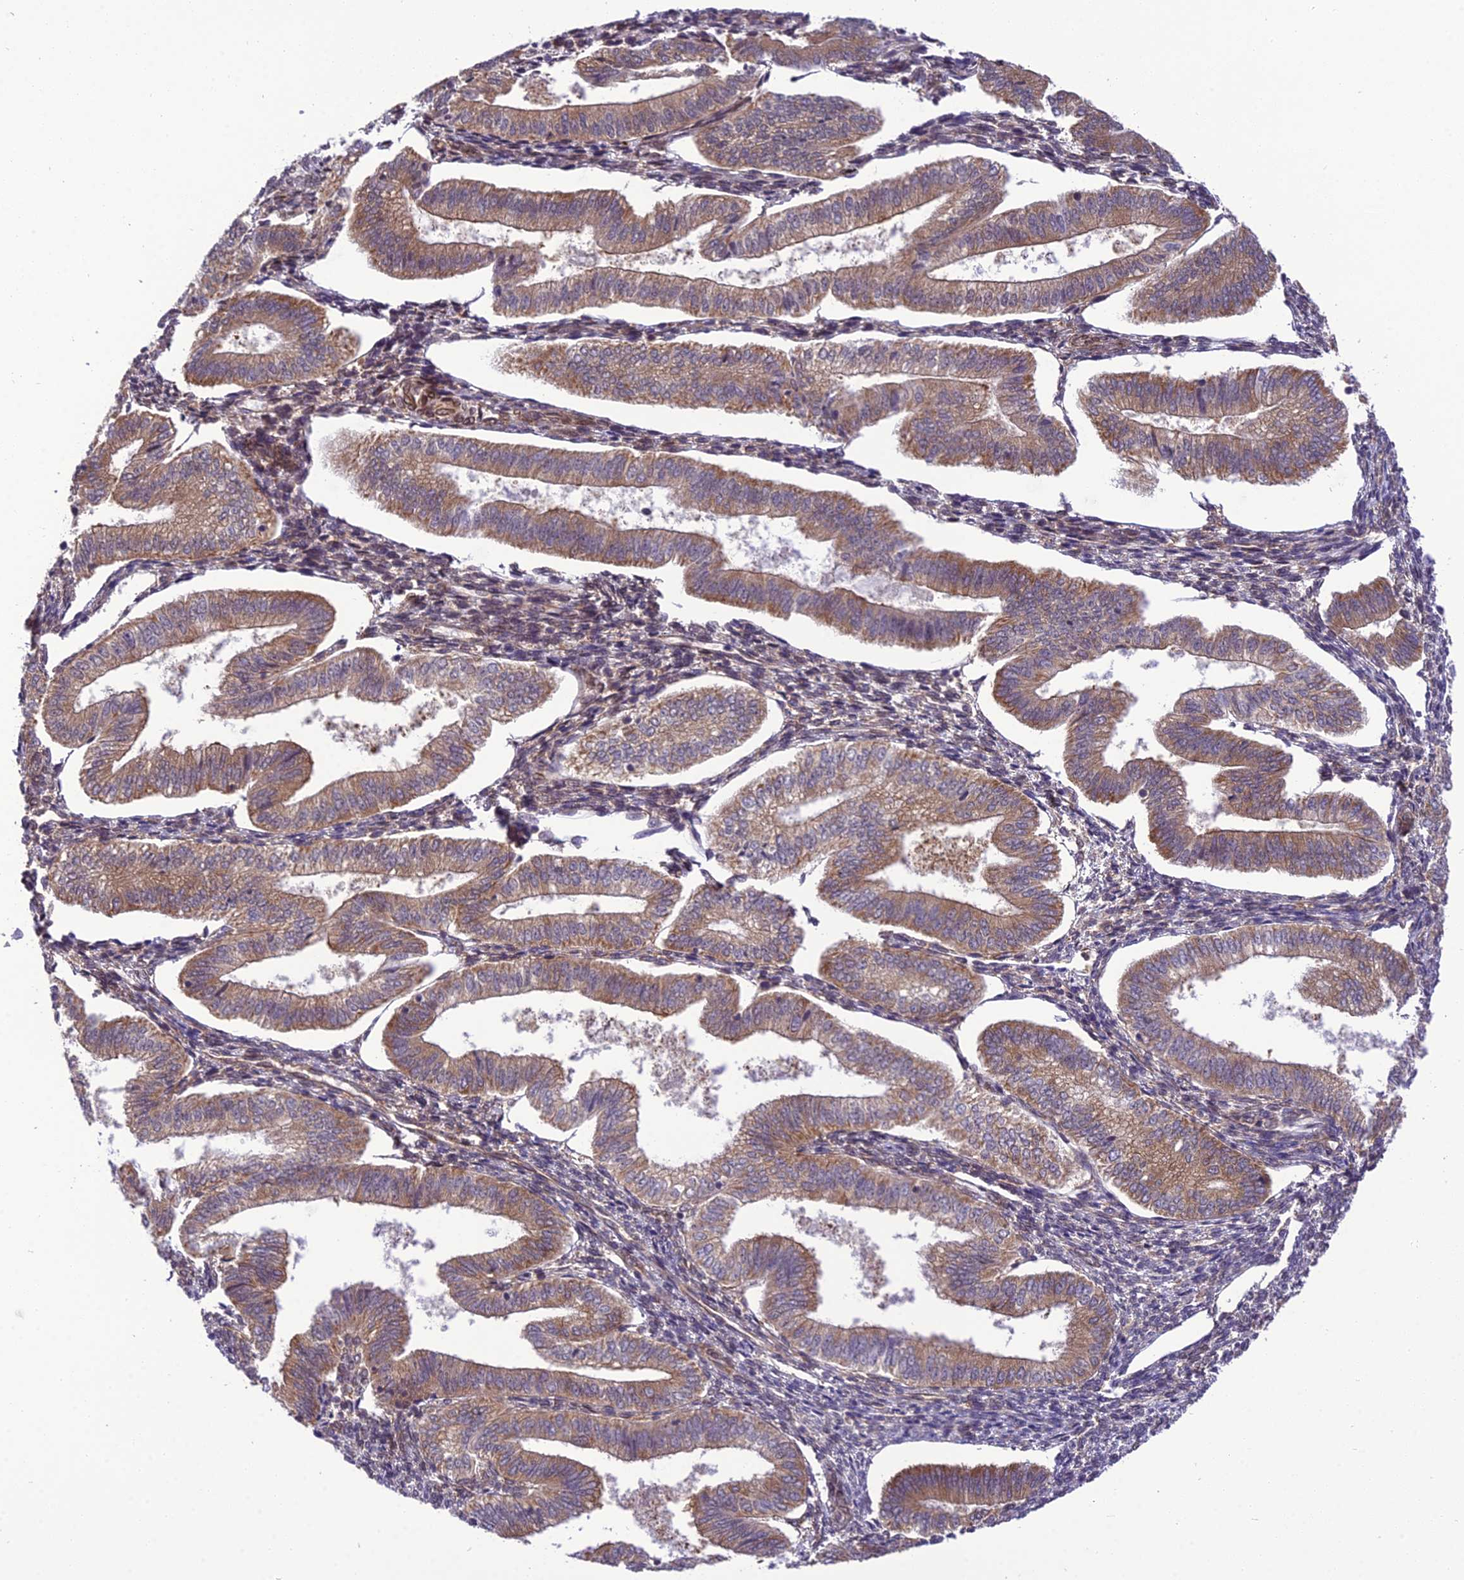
{"staining": {"intensity": "strong", "quantity": "25%-75%", "location": "cytoplasmic/membranous"}, "tissue": "endometrium", "cell_type": "Cells in endometrial stroma", "image_type": "normal", "snomed": [{"axis": "morphology", "description": "Normal tissue, NOS"}, {"axis": "topography", "description": "Endometrium"}], "caption": "Brown immunohistochemical staining in normal endometrium reveals strong cytoplasmic/membranous expression in about 25%-75% of cells in endometrial stroma.", "gene": "DHCR7", "patient": {"sex": "female", "age": 34}}